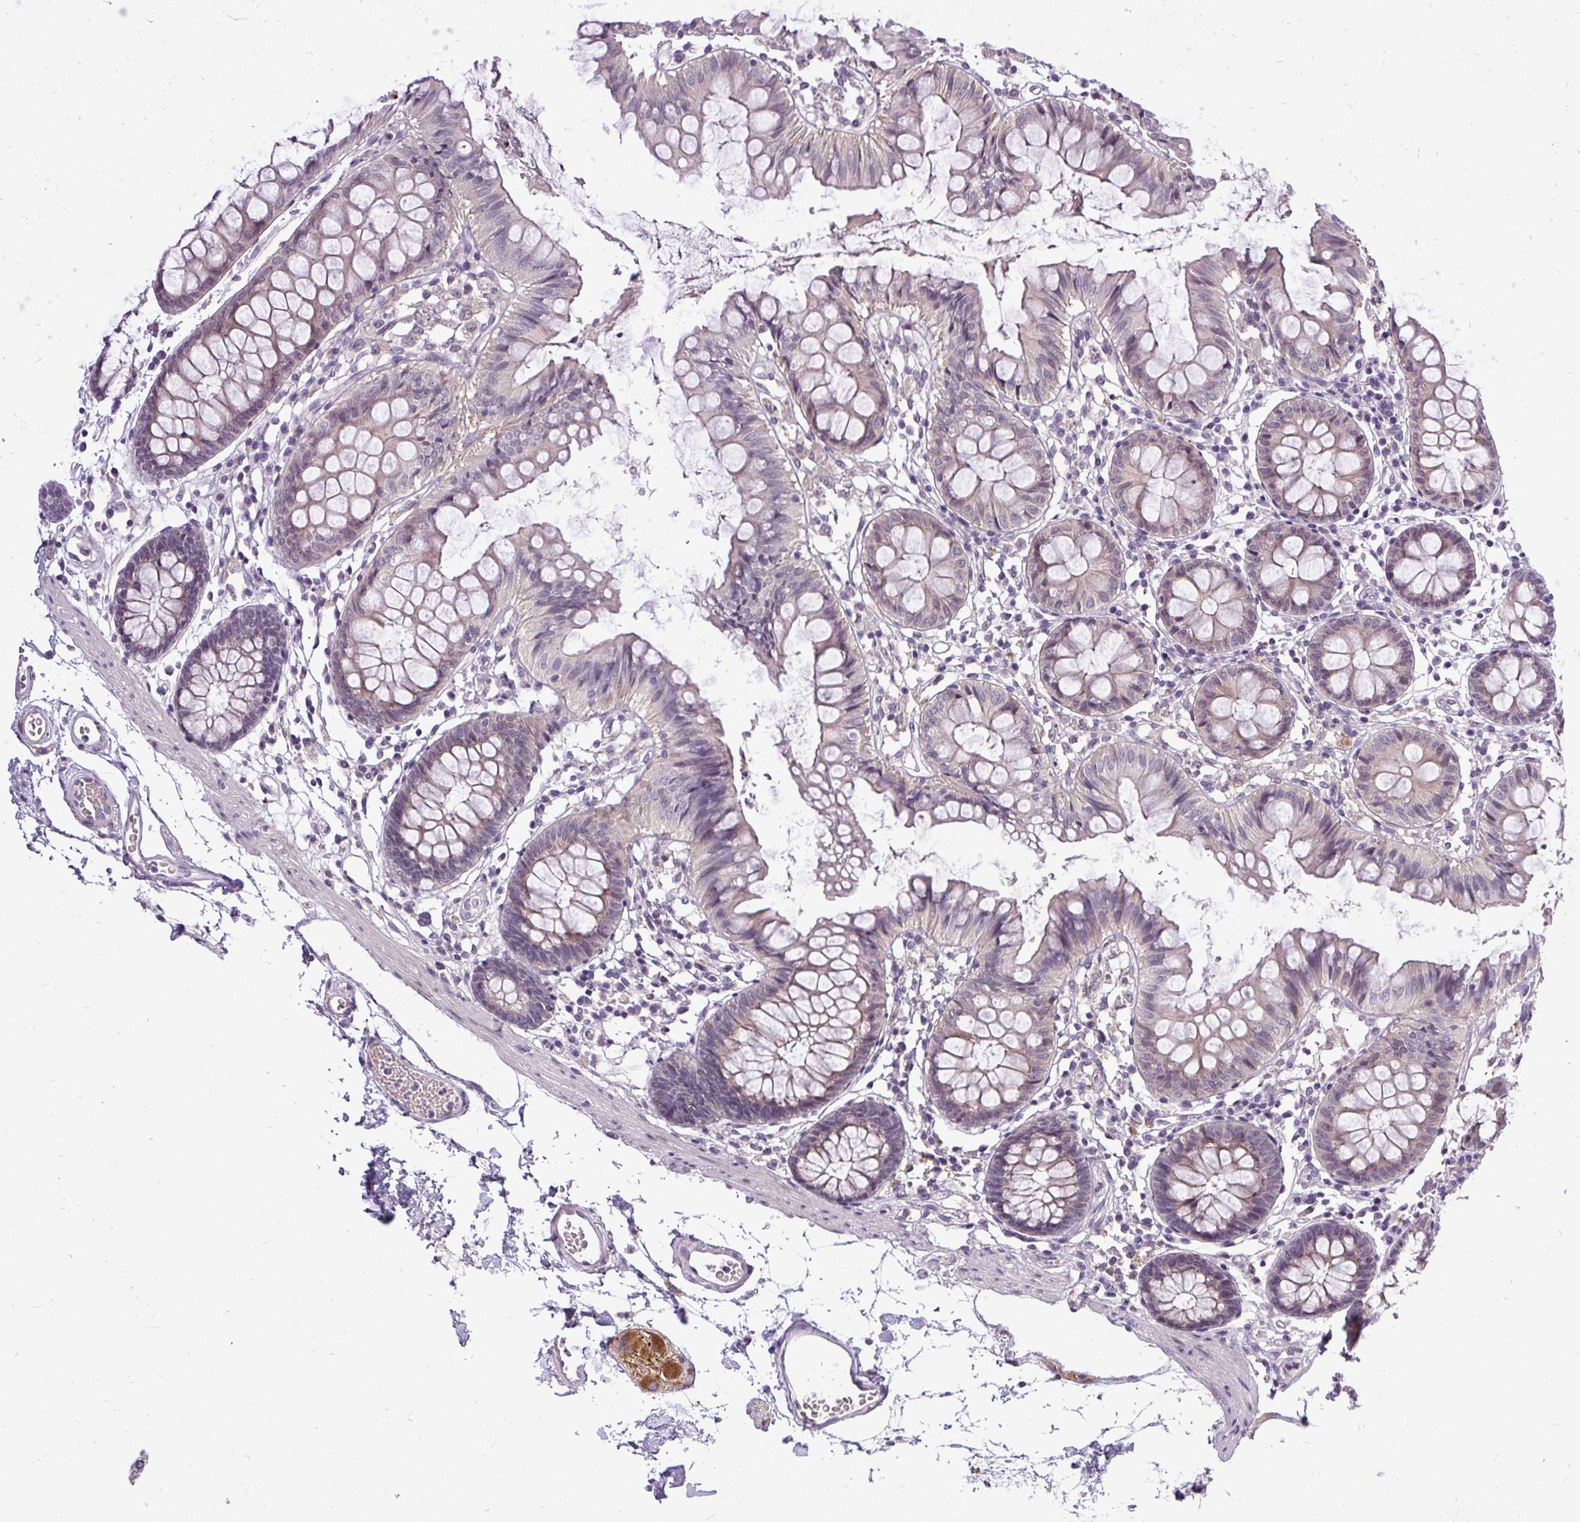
{"staining": {"intensity": "negative", "quantity": "none", "location": "none"}, "tissue": "colon", "cell_type": "Endothelial cells", "image_type": "normal", "snomed": [{"axis": "morphology", "description": "Normal tissue, NOS"}, {"axis": "topography", "description": "Colon"}], "caption": "The immunohistochemistry (IHC) histopathology image has no significant staining in endothelial cells of colon.", "gene": "FAM117B", "patient": {"sex": "female", "age": 84}}